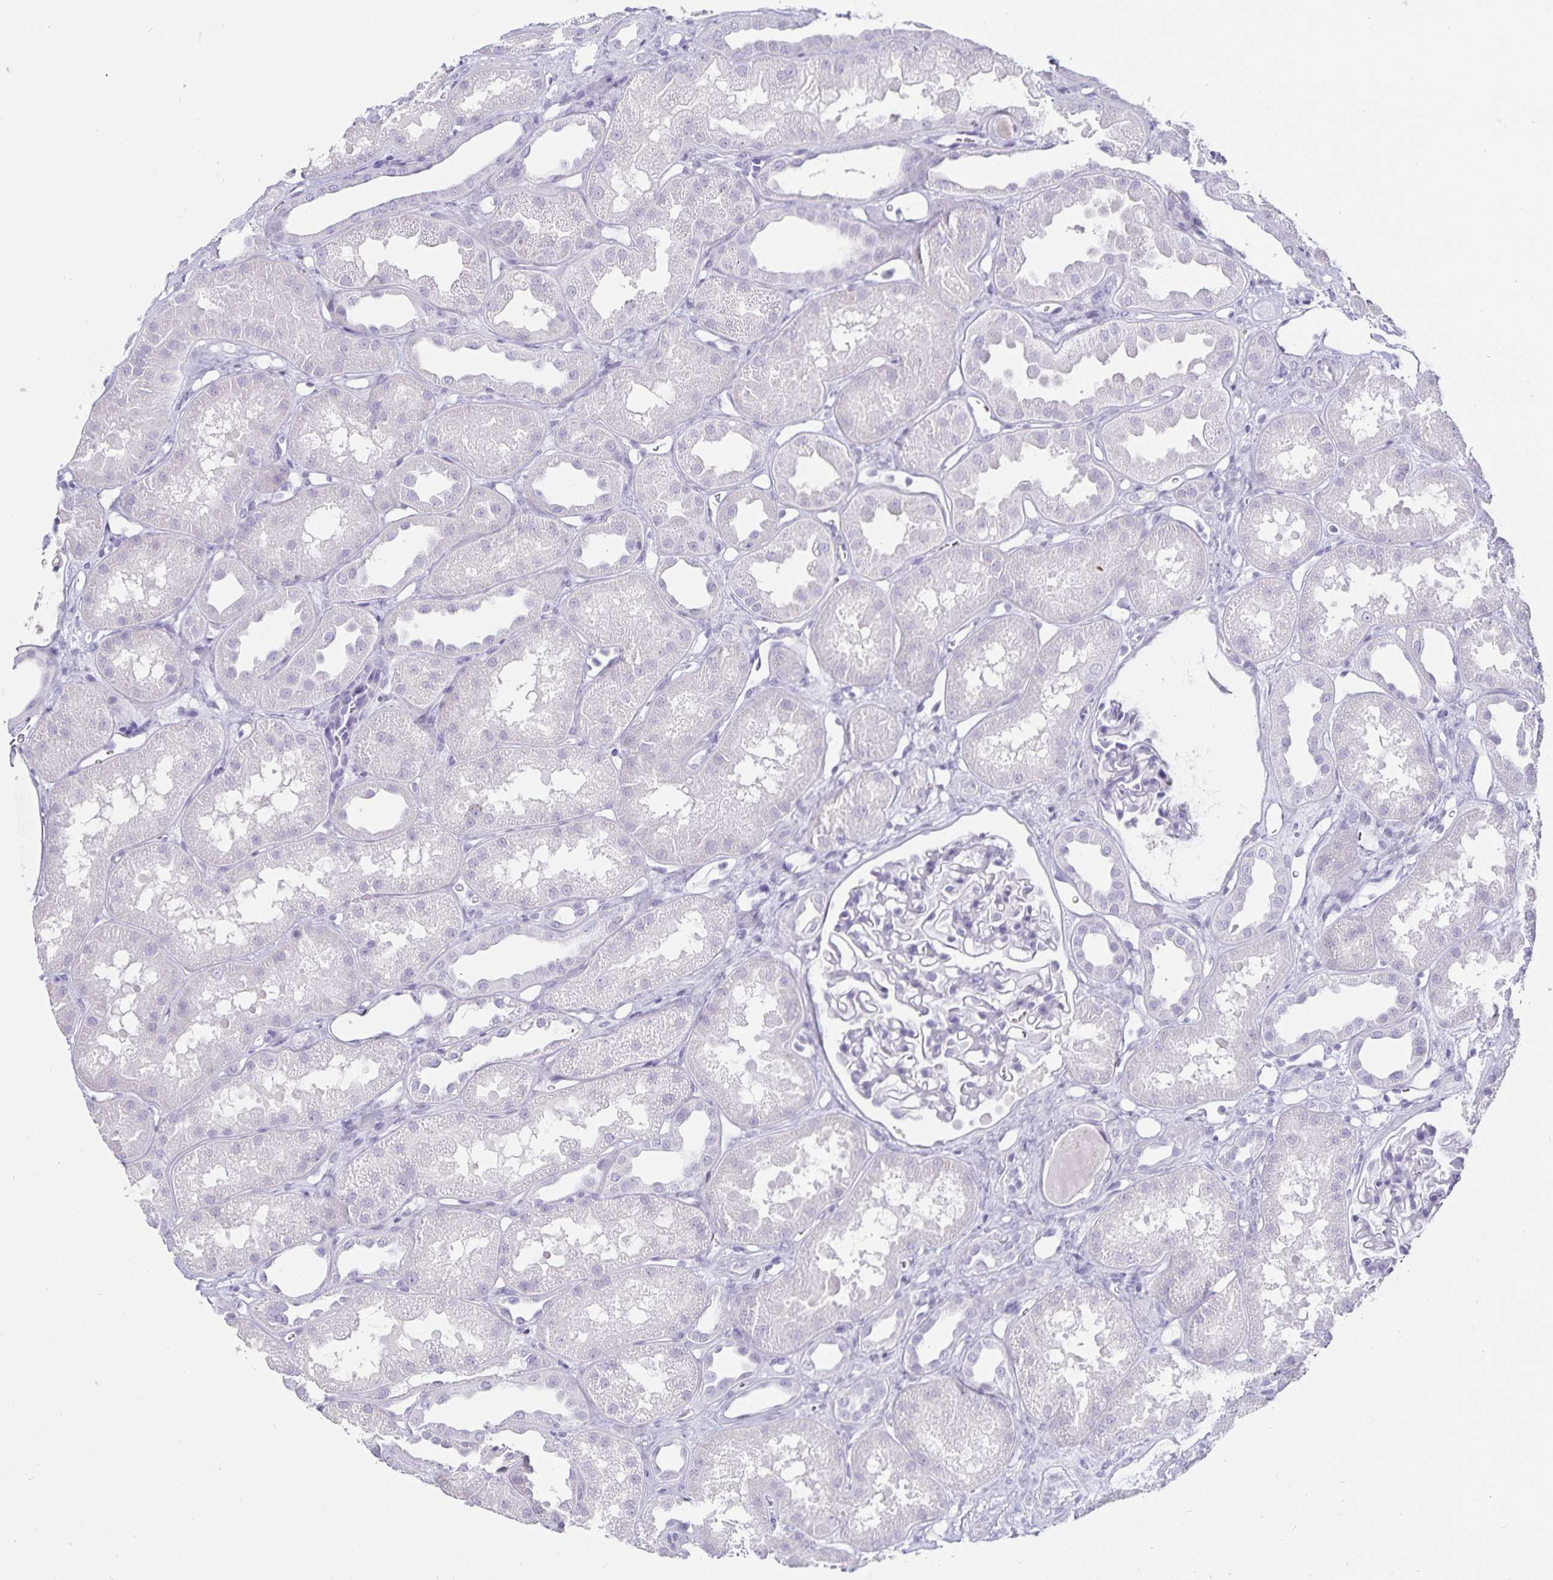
{"staining": {"intensity": "negative", "quantity": "none", "location": "none"}, "tissue": "kidney", "cell_type": "Cells in glomeruli", "image_type": "normal", "snomed": [{"axis": "morphology", "description": "Normal tissue, NOS"}, {"axis": "topography", "description": "Kidney"}], "caption": "IHC micrograph of unremarkable human kidney stained for a protein (brown), which demonstrates no staining in cells in glomeruli. The staining was performed using DAB to visualize the protein expression in brown, while the nuclei were stained in blue with hematoxylin (Magnification: 20x).", "gene": "DEFA6", "patient": {"sex": "male", "age": 61}}